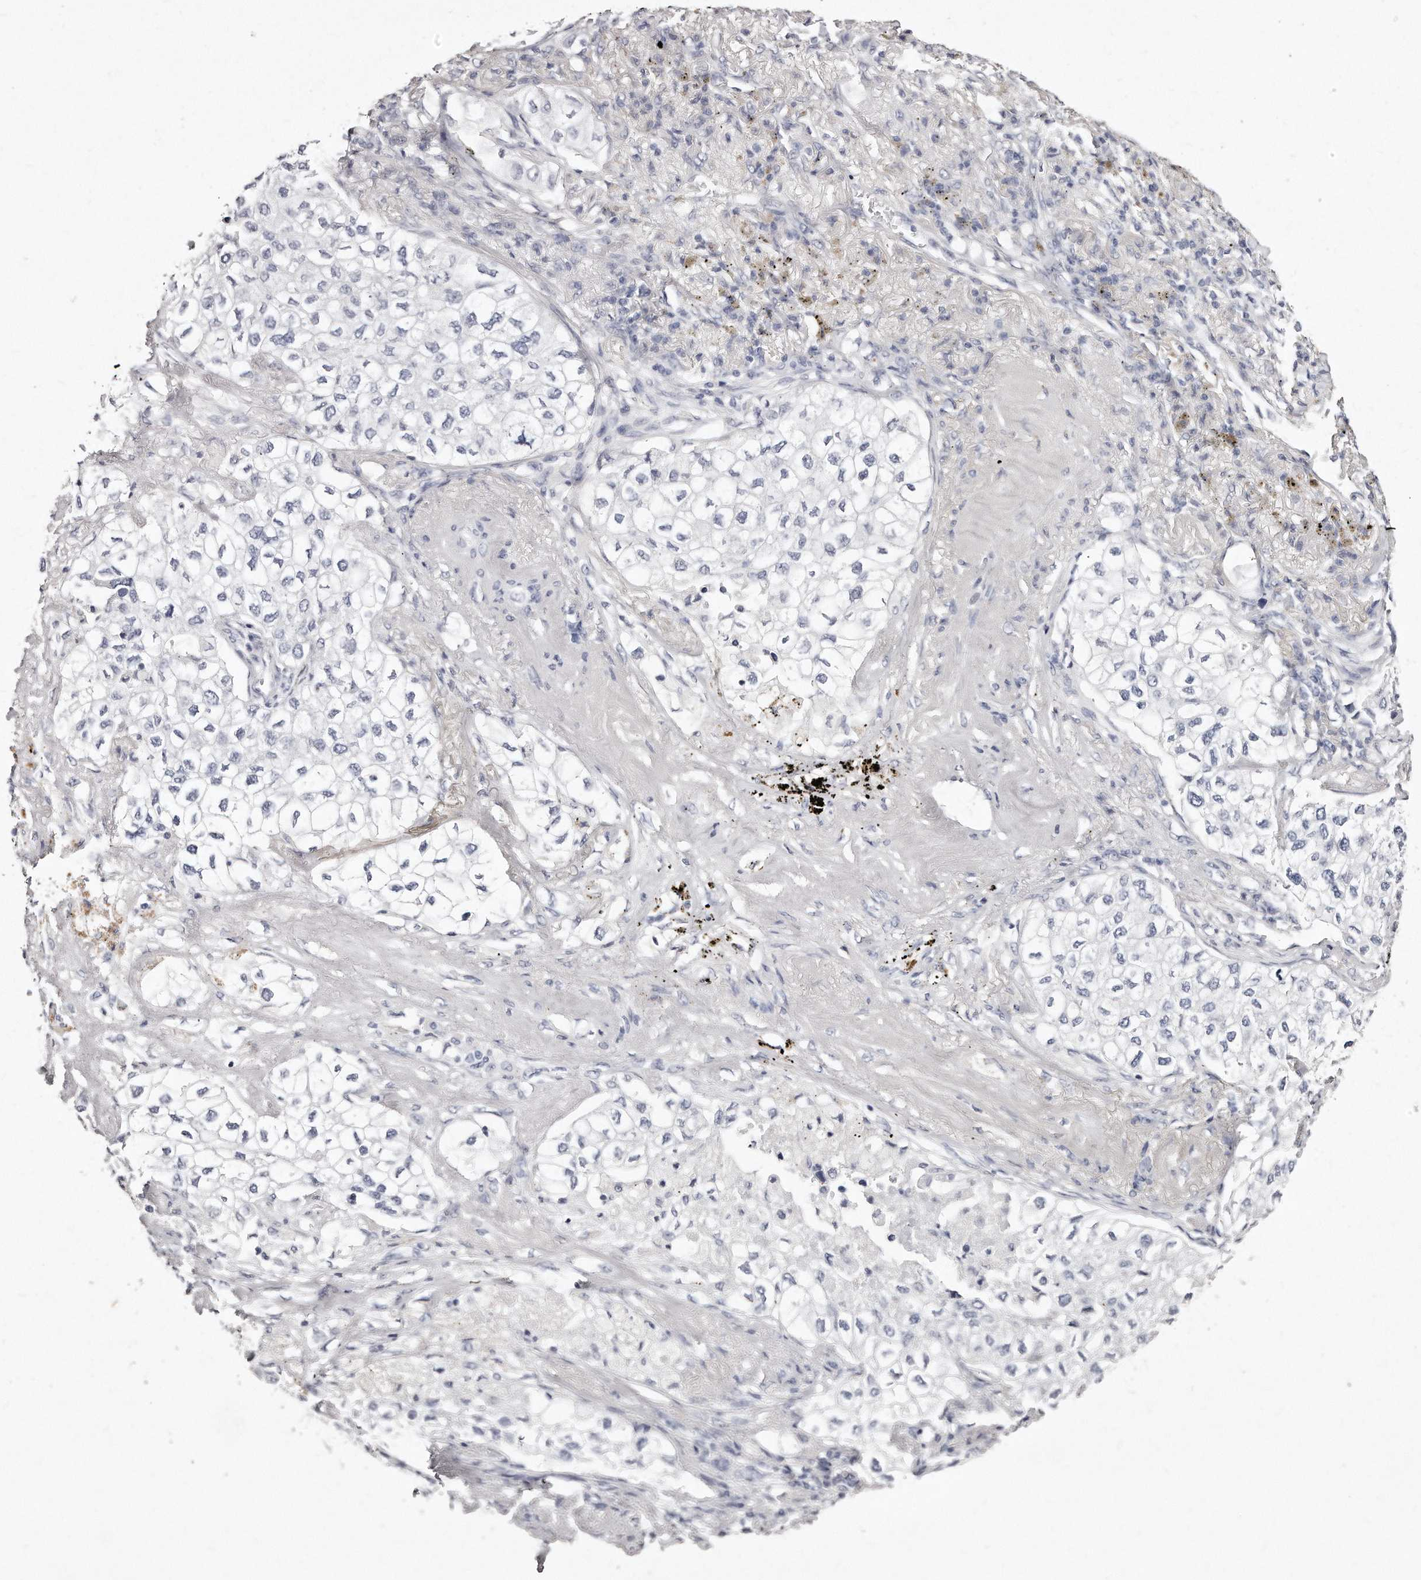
{"staining": {"intensity": "negative", "quantity": "none", "location": "none"}, "tissue": "lung cancer", "cell_type": "Tumor cells", "image_type": "cancer", "snomed": [{"axis": "morphology", "description": "Adenocarcinoma, NOS"}, {"axis": "topography", "description": "Lung"}], "caption": "An immunohistochemistry photomicrograph of lung cancer (adenocarcinoma) is shown. There is no staining in tumor cells of lung cancer (adenocarcinoma).", "gene": "GDA", "patient": {"sex": "male", "age": 63}}